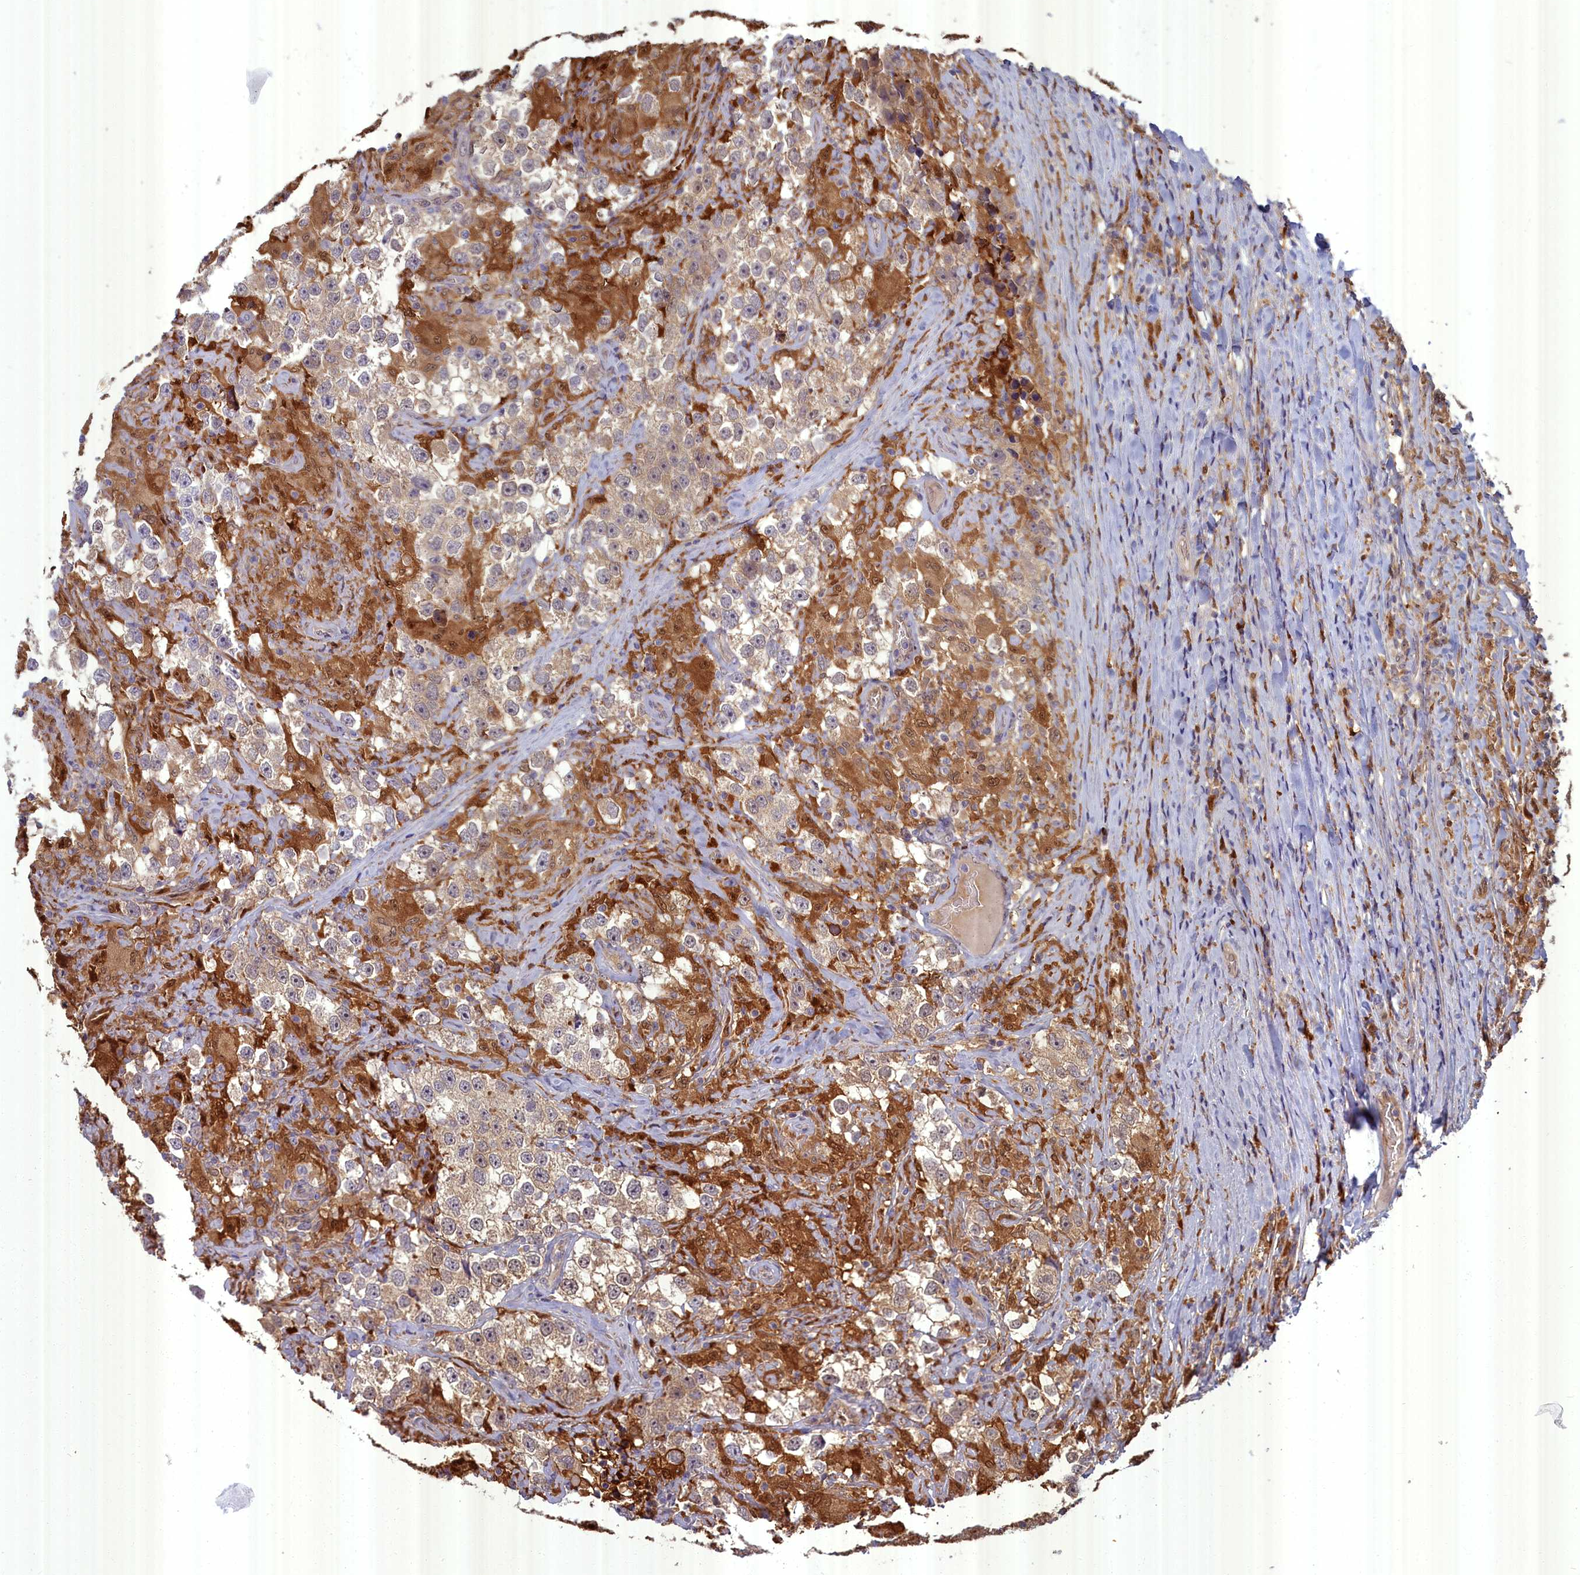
{"staining": {"intensity": "weak", "quantity": "25%-75%", "location": "cytoplasmic/membranous"}, "tissue": "testis cancer", "cell_type": "Tumor cells", "image_type": "cancer", "snomed": [{"axis": "morphology", "description": "Seminoma, NOS"}, {"axis": "topography", "description": "Testis"}], "caption": "Protein staining displays weak cytoplasmic/membranous expression in about 25%-75% of tumor cells in testis seminoma.", "gene": "BLVRB", "patient": {"sex": "male", "age": 46}}